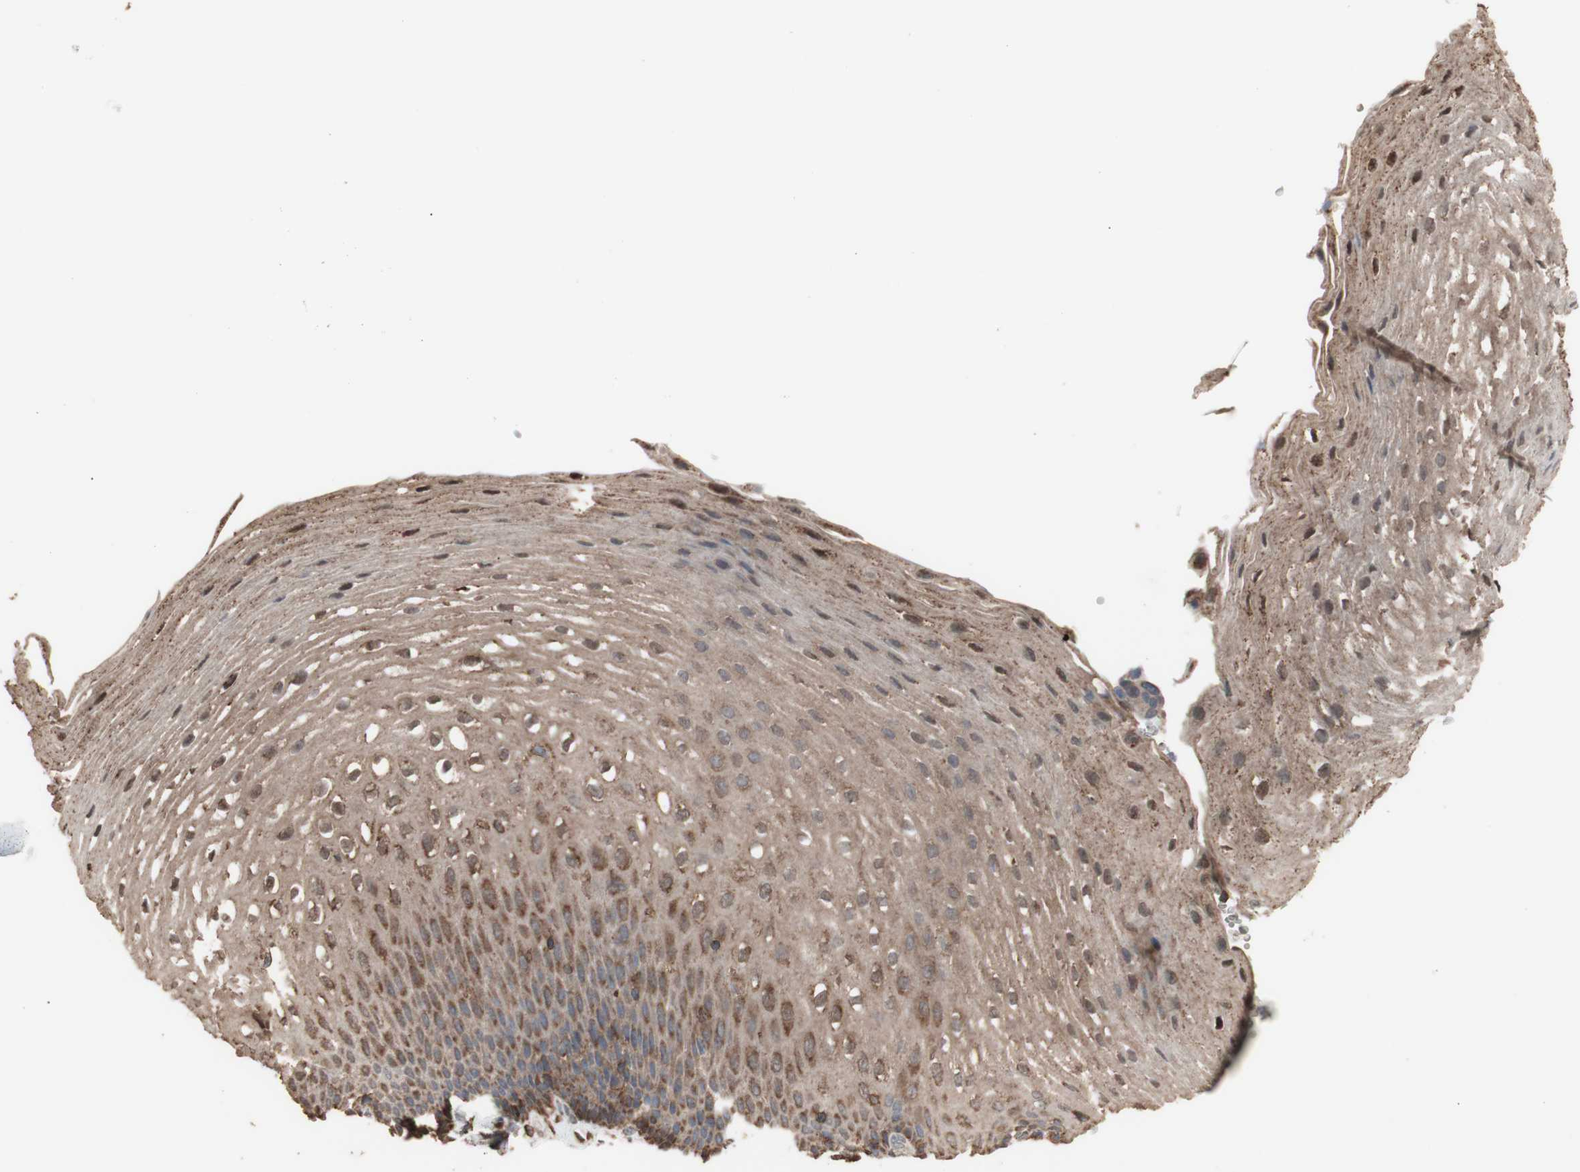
{"staining": {"intensity": "moderate", "quantity": ">75%", "location": "cytoplasmic/membranous"}, "tissue": "esophagus", "cell_type": "Squamous epithelial cells", "image_type": "normal", "snomed": [{"axis": "morphology", "description": "Normal tissue, NOS"}, {"axis": "topography", "description": "Esophagus"}], "caption": "Protein staining reveals moderate cytoplasmic/membranous positivity in about >75% of squamous epithelial cells in unremarkable esophagus.", "gene": "ALDH9A1", "patient": {"sex": "male", "age": 48}}